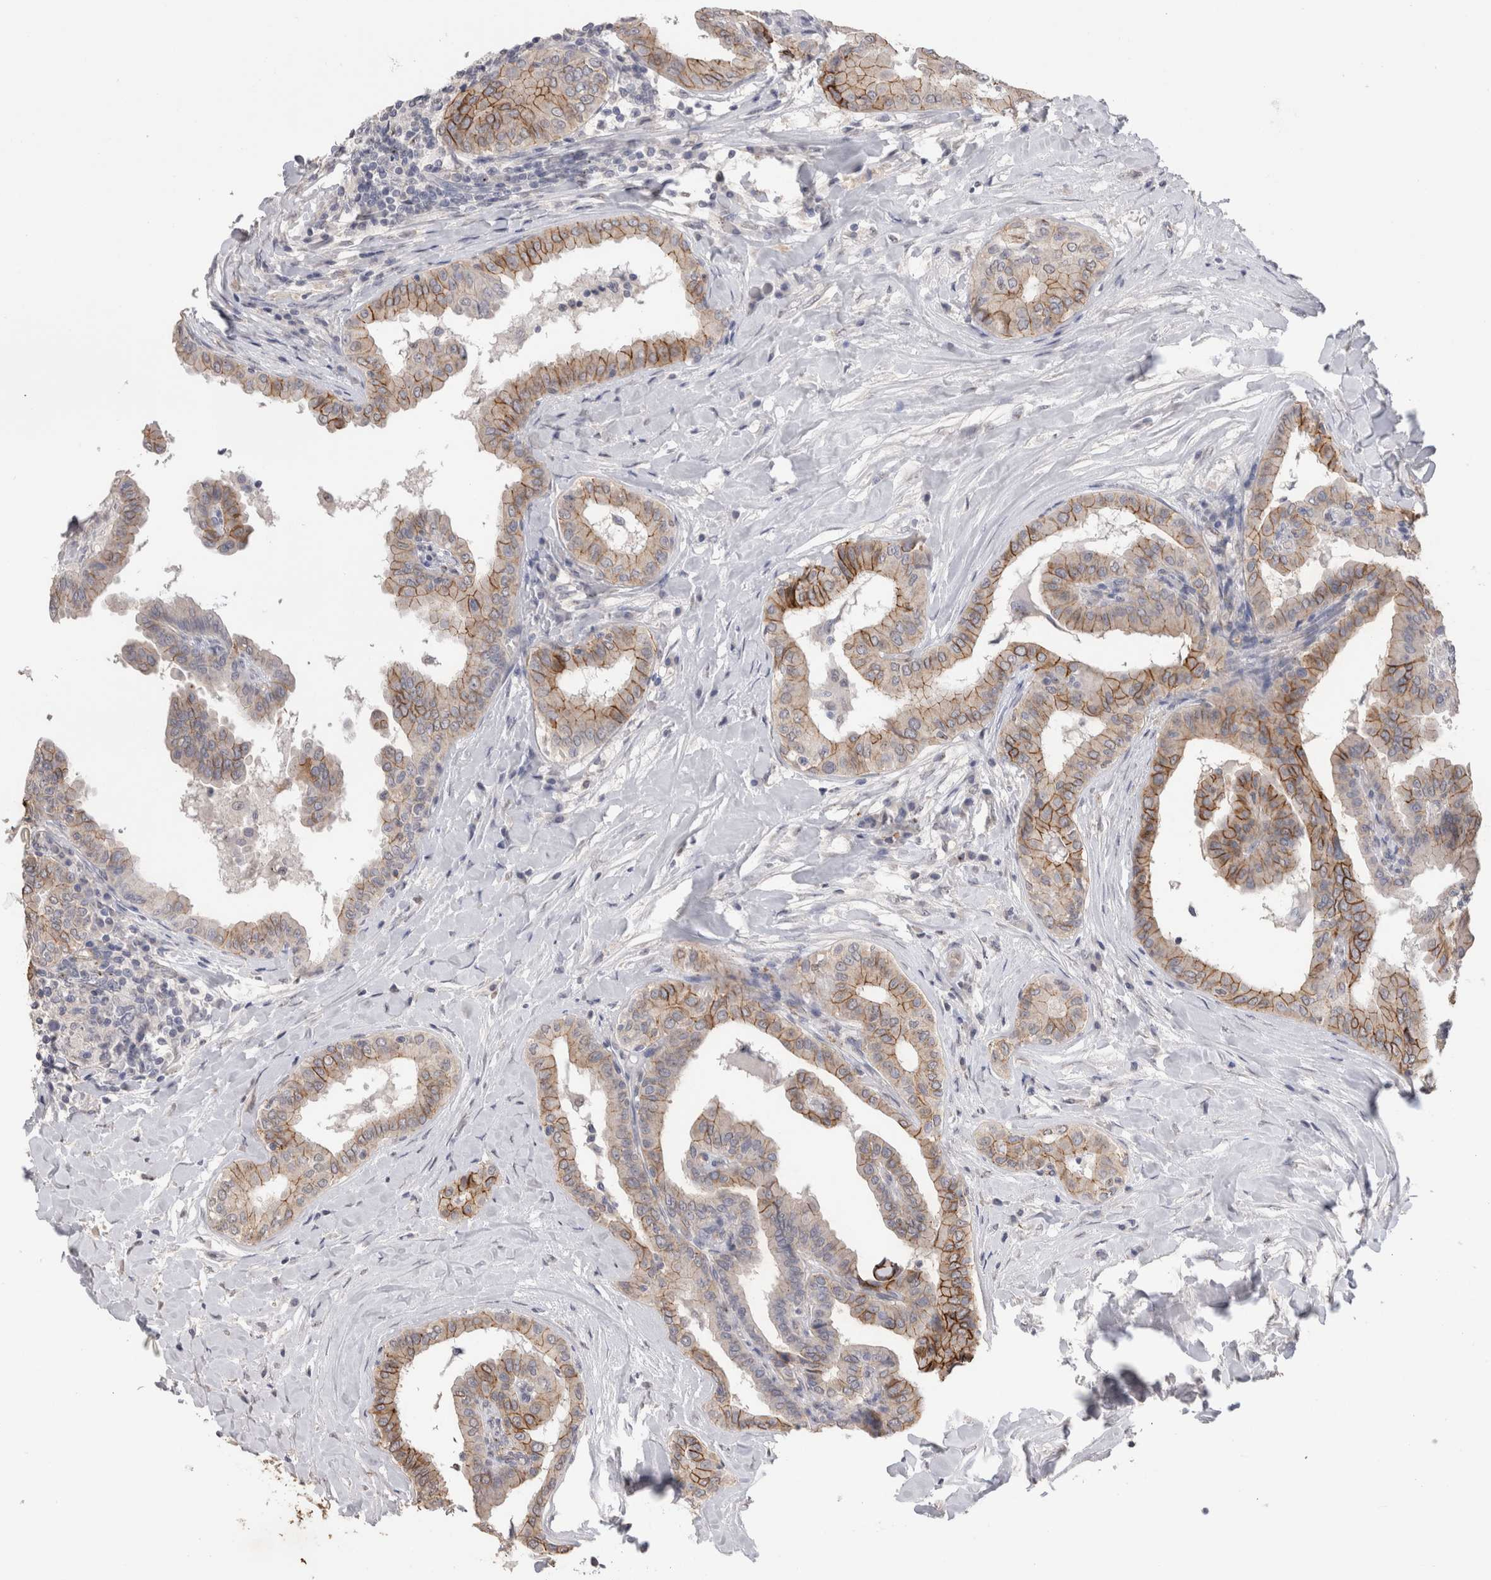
{"staining": {"intensity": "moderate", "quantity": ">75%", "location": "cytoplasmic/membranous"}, "tissue": "thyroid cancer", "cell_type": "Tumor cells", "image_type": "cancer", "snomed": [{"axis": "morphology", "description": "Papillary adenocarcinoma, NOS"}, {"axis": "topography", "description": "Thyroid gland"}], "caption": "Immunohistochemistry (IHC) staining of thyroid cancer (papillary adenocarcinoma), which reveals medium levels of moderate cytoplasmic/membranous staining in approximately >75% of tumor cells indicating moderate cytoplasmic/membranous protein staining. The staining was performed using DAB (3,3'-diaminobenzidine) (brown) for protein detection and nuclei were counterstained in hematoxylin (blue).", "gene": "CDH6", "patient": {"sex": "male", "age": 33}}